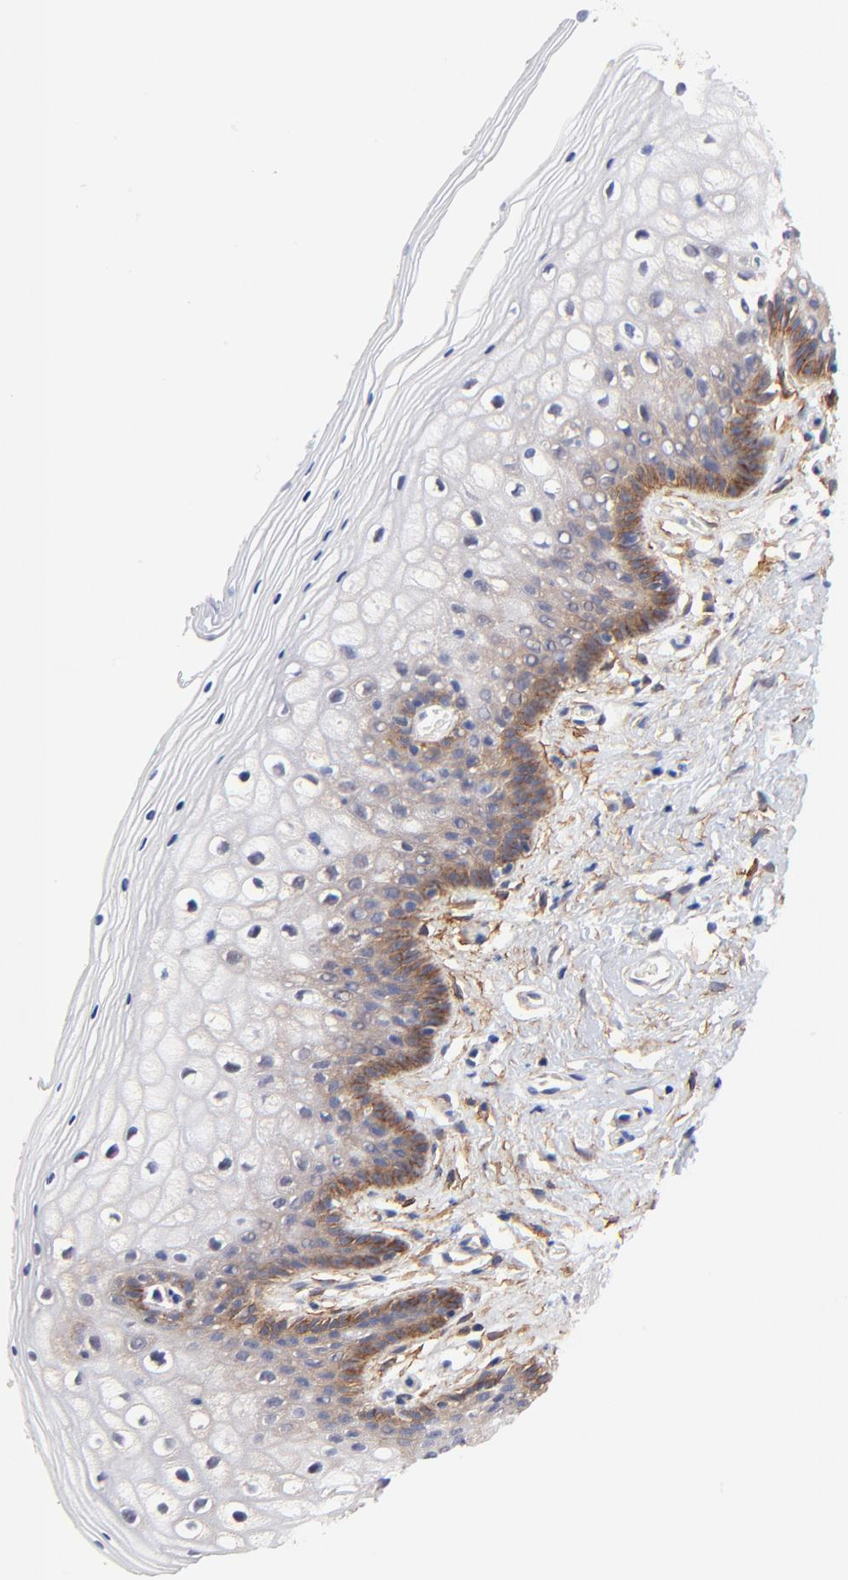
{"staining": {"intensity": "moderate", "quantity": "<25%", "location": "cytoplasmic/membranous"}, "tissue": "vagina", "cell_type": "Squamous epithelial cells", "image_type": "normal", "snomed": [{"axis": "morphology", "description": "Normal tissue, NOS"}, {"axis": "topography", "description": "Vagina"}], "caption": "Approximately <25% of squamous epithelial cells in normal vagina exhibit moderate cytoplasmic/membranous protein expression as visualized by brown immunohistochemical staining.", "gene": "PTK7", "patient": {"sex": "female", "age": 46}}